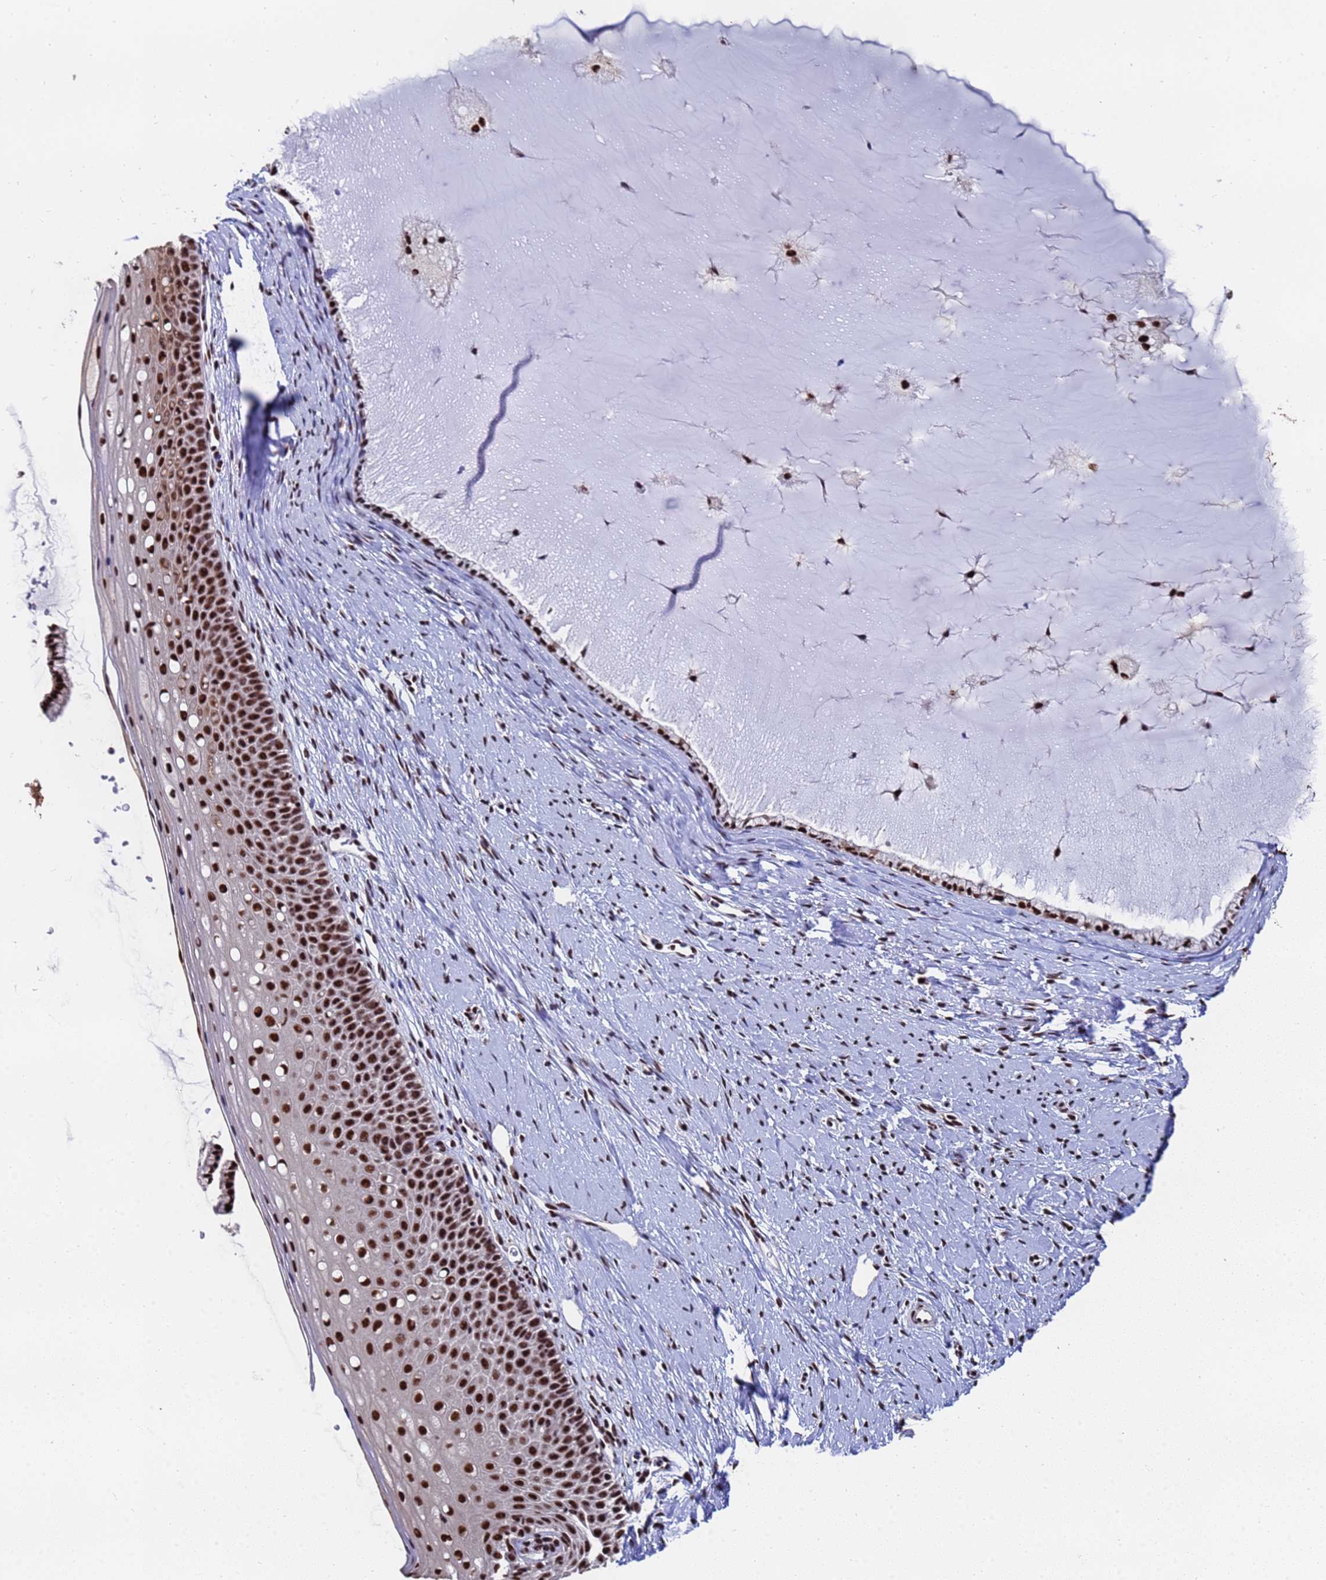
{"staining": {"intensity": "strong", "quantity": ">75%", "location": "nuclear"}, "tissue": "cervix", "cell_type": "Glandular cells", "image_type": "normal", "snomed": [{"axis": "morphology", "description": "Normal tissue, NOS"}, {"axis": "topography", "description": "Cervix"}], "caption": "Immunohistochemical staining of benign cervix exhibits >75% levels of strong nuclear protein positivity in about >75% of glandular cells. The protein is stained brown, and the nuclei are stained in blue (DAB IHC with brightfield microscopy, high magnification).", "gene": "SF3B2", "patient": {"sex": "female", "age": 57}}